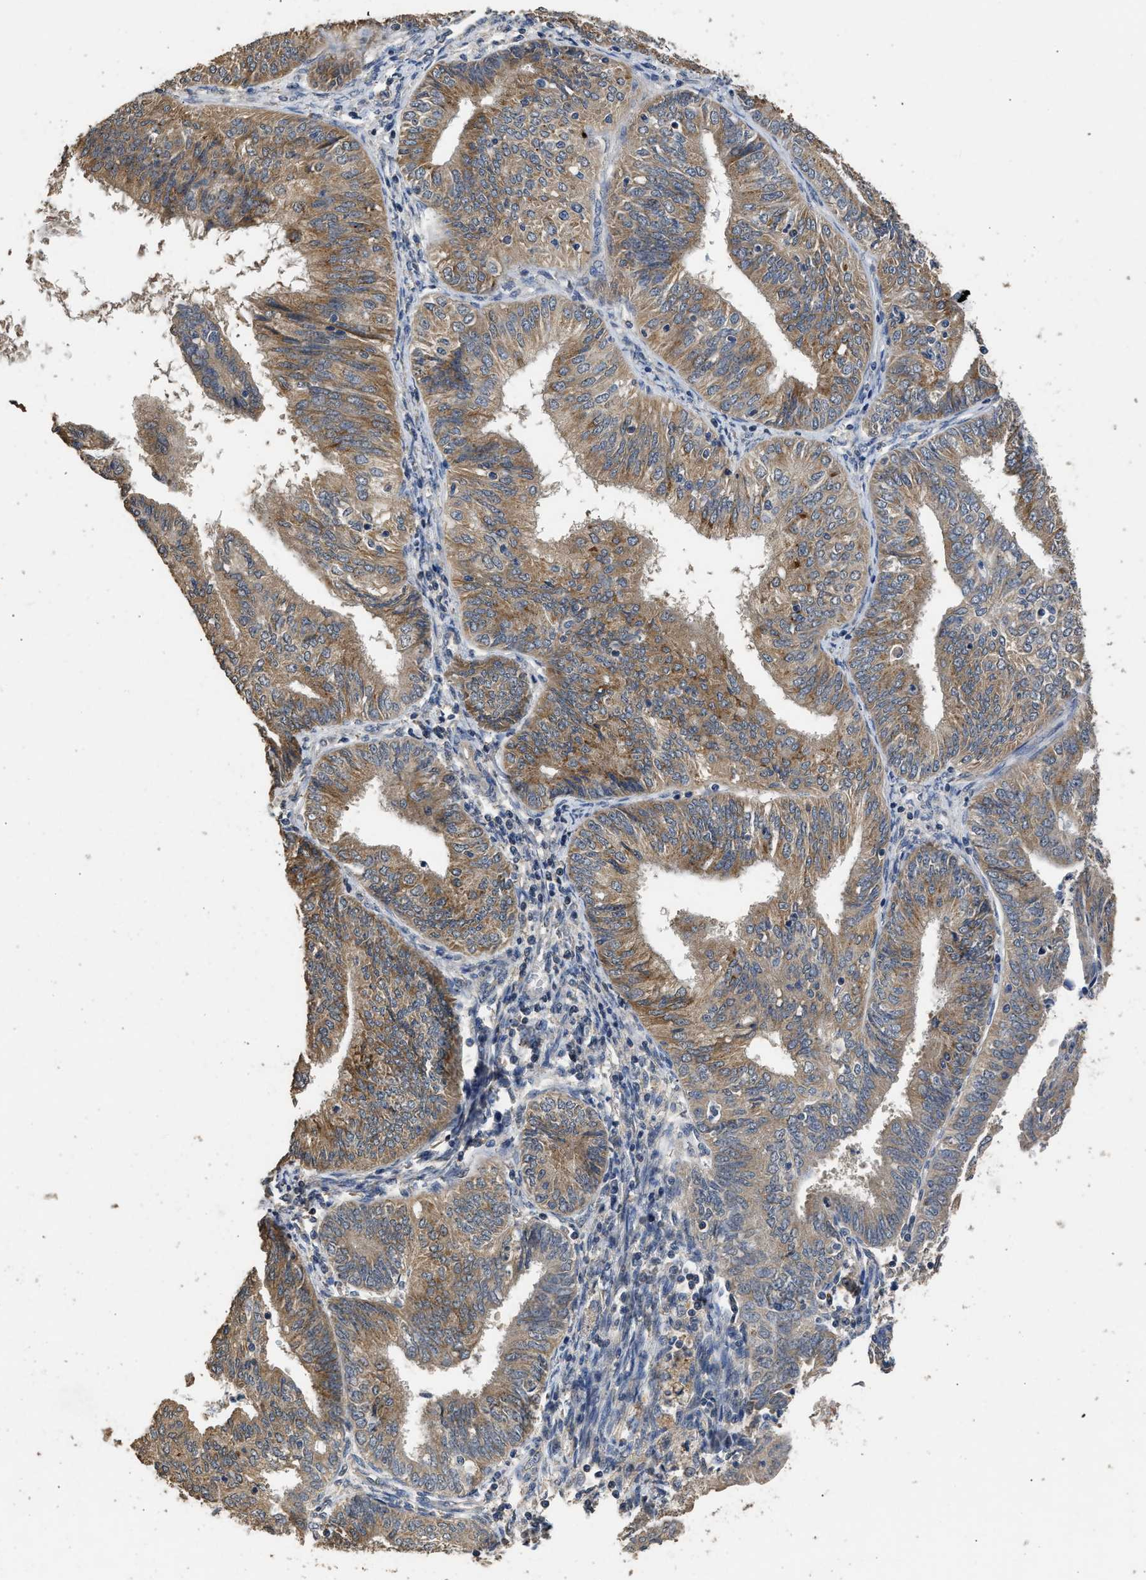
{"staining": {"intensity": "moderate", "quantity": ">75%", "location": "cytoplasmic/membranous"}, "tissue": "endometrial cancer", "cell_type": "Tumor cells", "image_type": "cancer", "snomed": [{"axis": "morphology", "description": "Adenocarcinoma, NOS"}, {"axis": "topography", "description": "Endometrium"}], "caption": "An image showing moderate cytoplasmic/membranous staining in about >75% of tumor cells in endometrial cancer (adenocarcinoma), as visualized by brown immunohistochemical staining.", "gene": "SPINT2", "patient": {"sex": "female", "age": 58}}